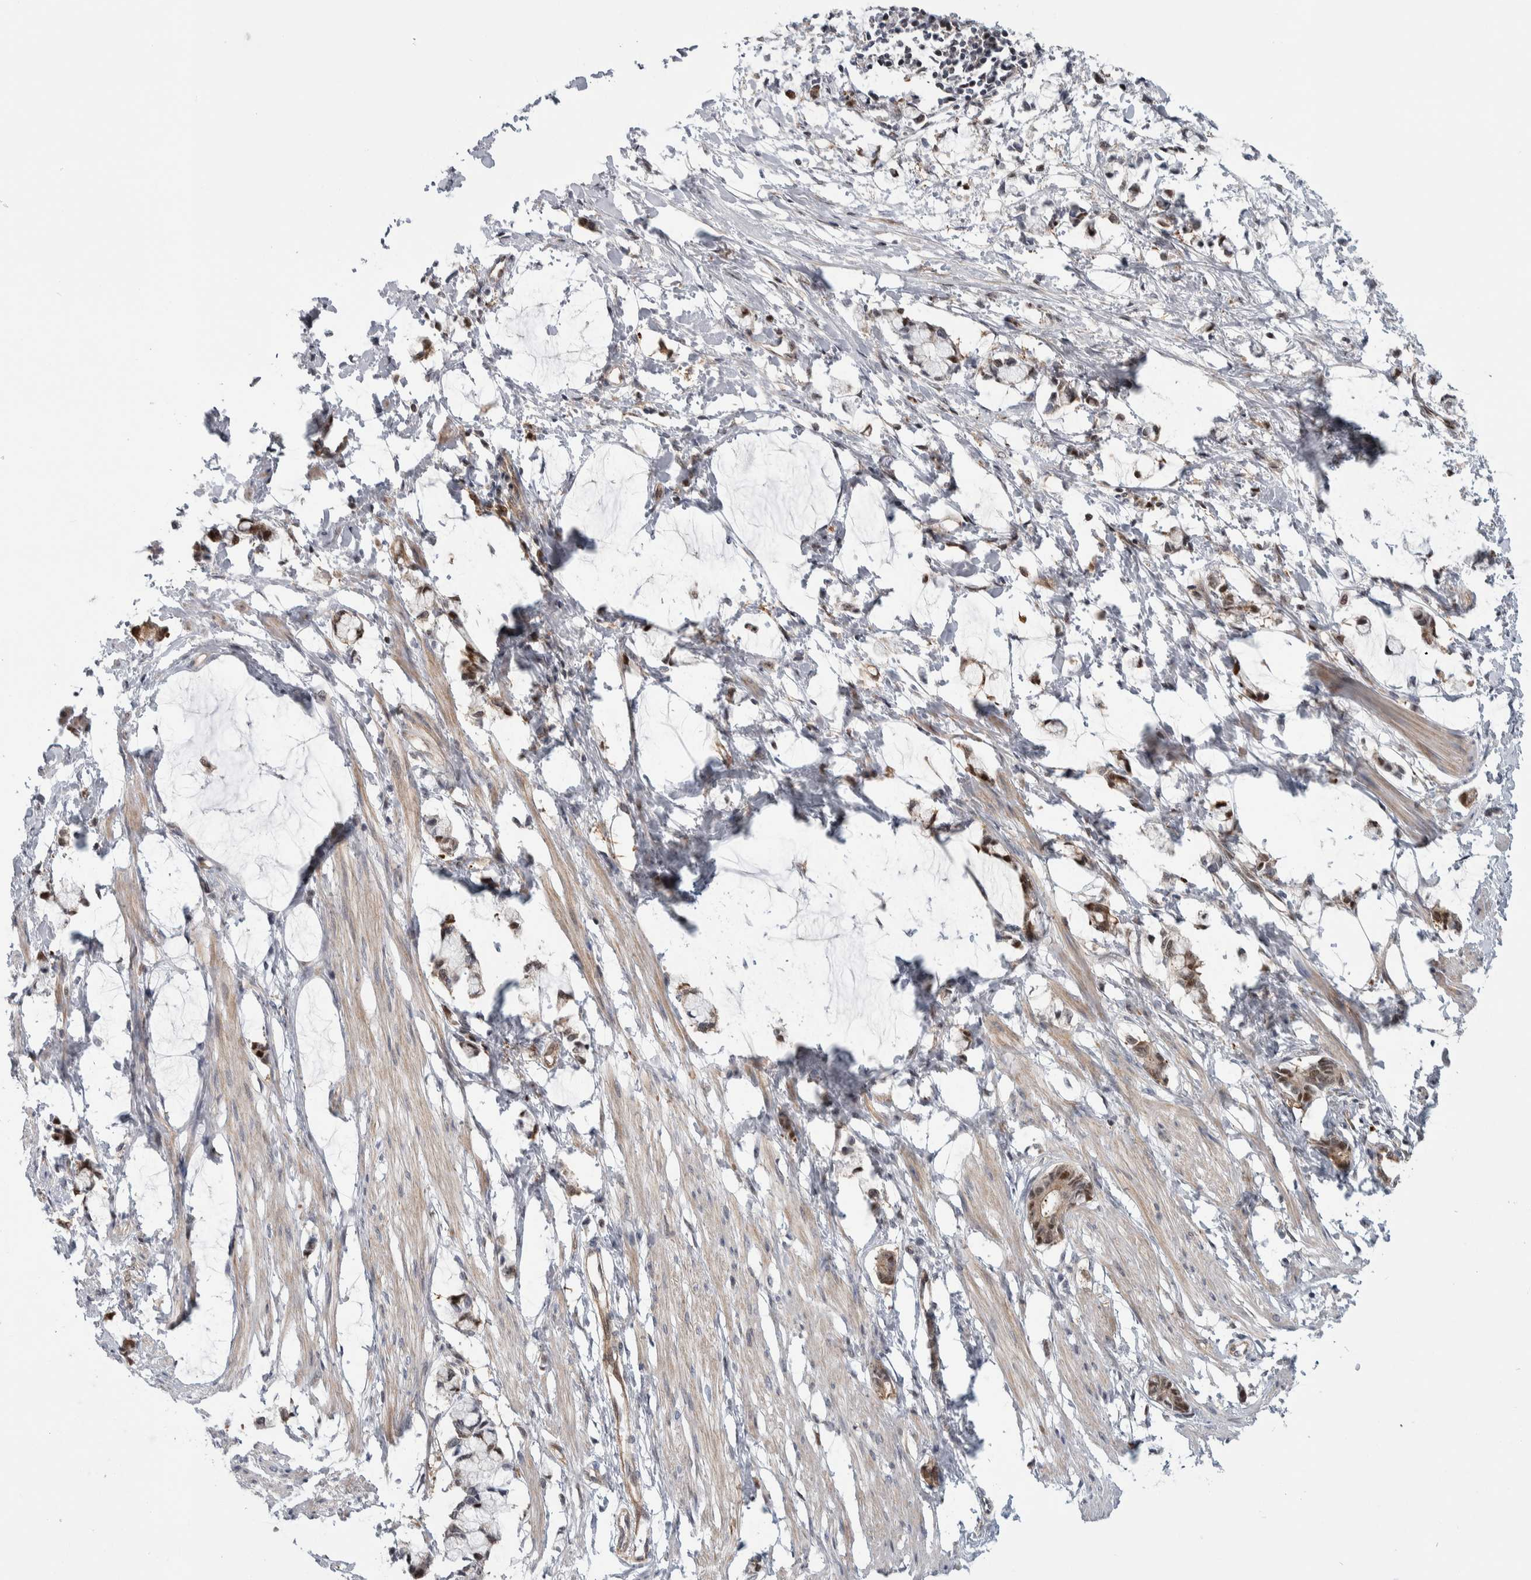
{"staining": {"intensity": "weak", "quantity": "25%-75%", "location": "cytoplasmic/membranous"}, "tissue": "smooth muscle", "cell_type": "Smooth muscle cells", "image_type": "normal", "snomed": [{"axis": "morphology", "description": "Normal tissue, NOS"}, {"axis": "morphology", "description": "Adenocarcinoma, NOS"}, {"axis": "topography", "description": "Smooth muscle"}, {"axis": "topography", "description": "Colon"}], "caption": "Smooth muscle stained for a protein (brown) displays weak cytoplasmic/membranous positive positivity in approximately 25%-75% of smooth muscle cells.", "gene": "PTPA", "patient": {"sex": "male", "age": 14}}